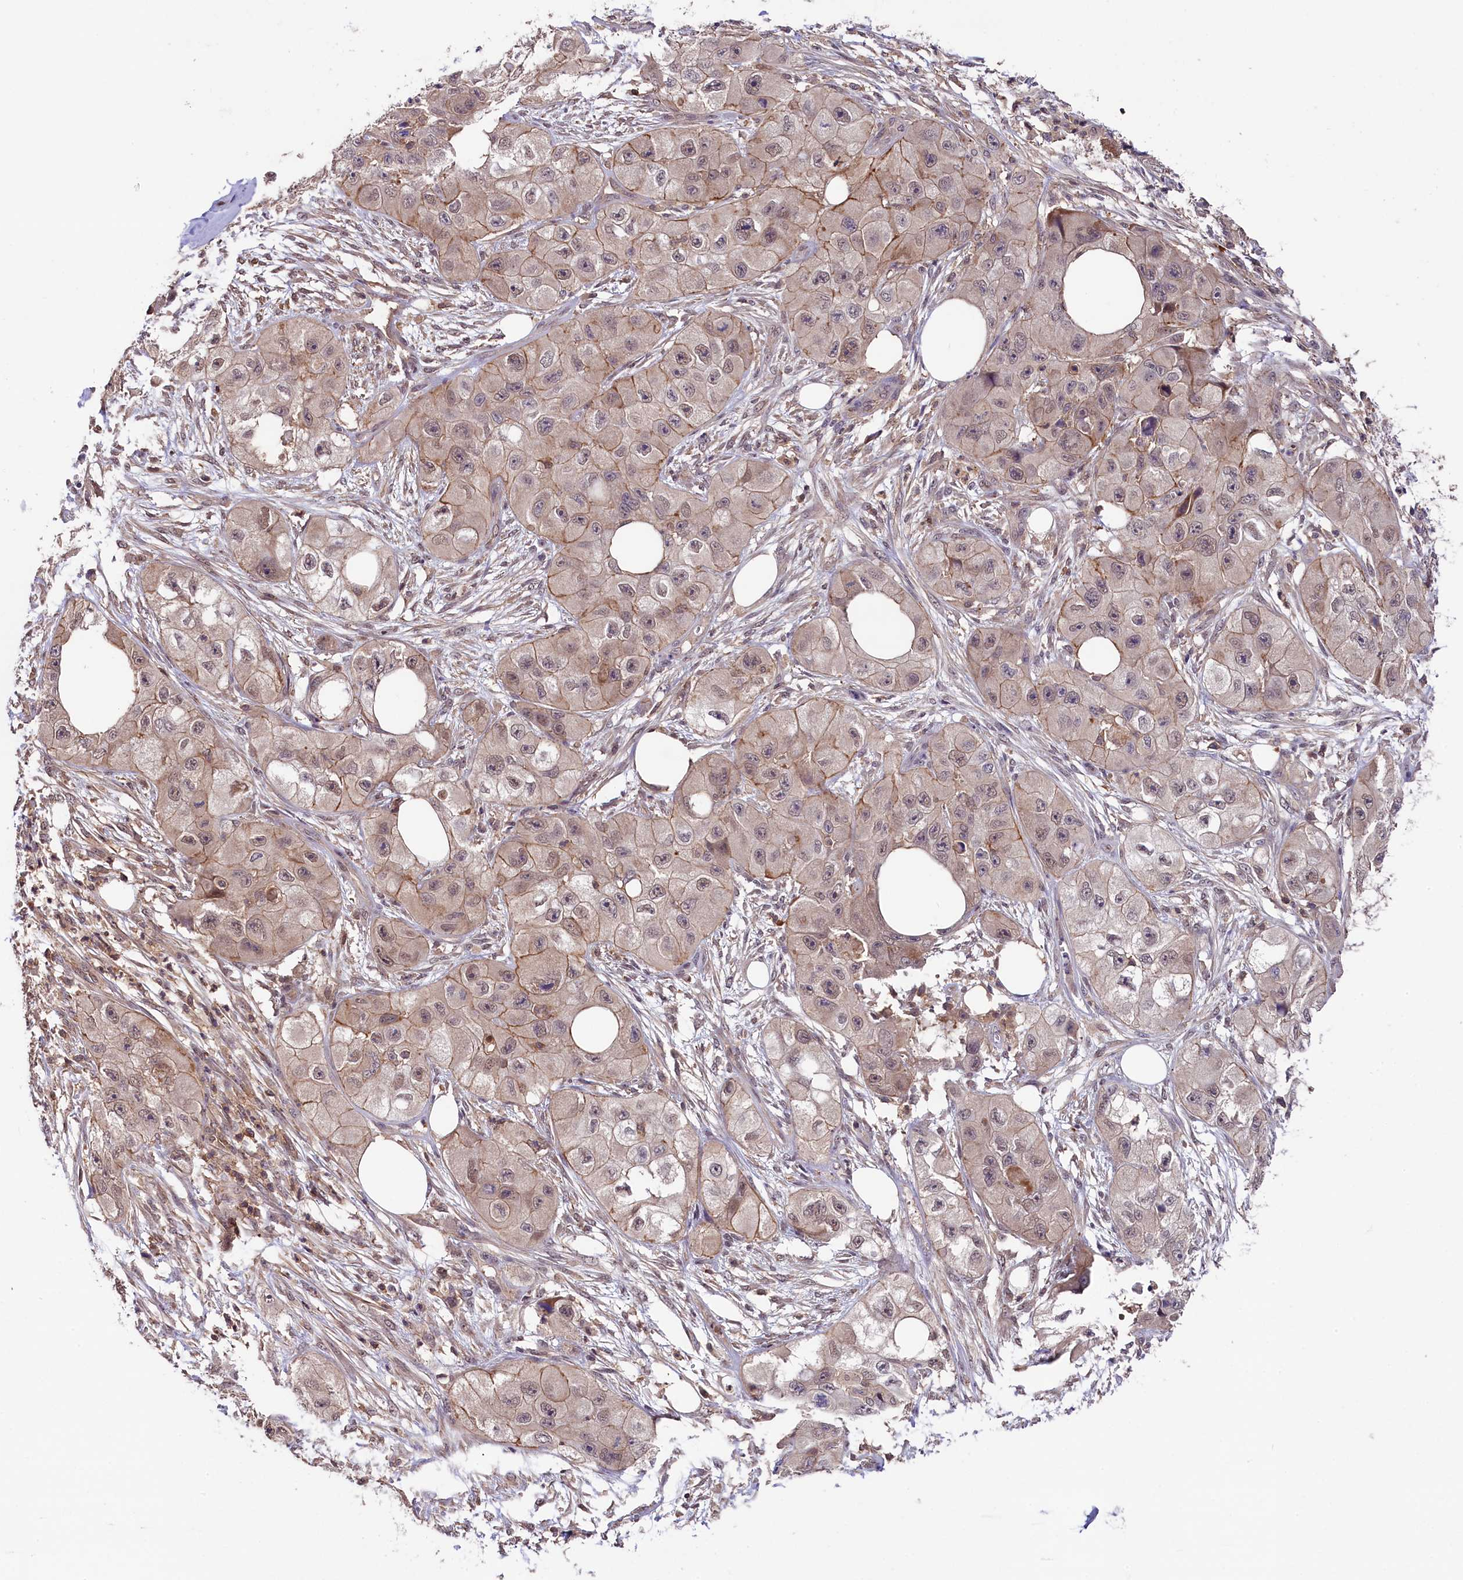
{"staining": {"intensity": "weak", "quantity": "25%-75%", "location": "cytoplasmic/membranous"}, "tissue": "skin cancer", "cell_type": "Tumor cells", "image_type": "cancer", "snomed": [{"axis": "morphology", "description": "Squamous cell carcinoma, NOS"}, {"axis": "topography", "description": "Skin"}, {"axis": "topography", "description": "Subcutis"}], "caption": "IHC of squamous cell carcinoma (skin) demonstrates low levels of weak cytoplasmic/membranous positivity in approximately 25%-75% of tumor cells. The protein is stained brown, and the nuclei are stained in blue (DAB (3,3'-diaminobenzidine) IHC with brightfield microscopy, high magnification).", "gene": "SKIDA1", "patient": {"sex": "male", "age": 73}}